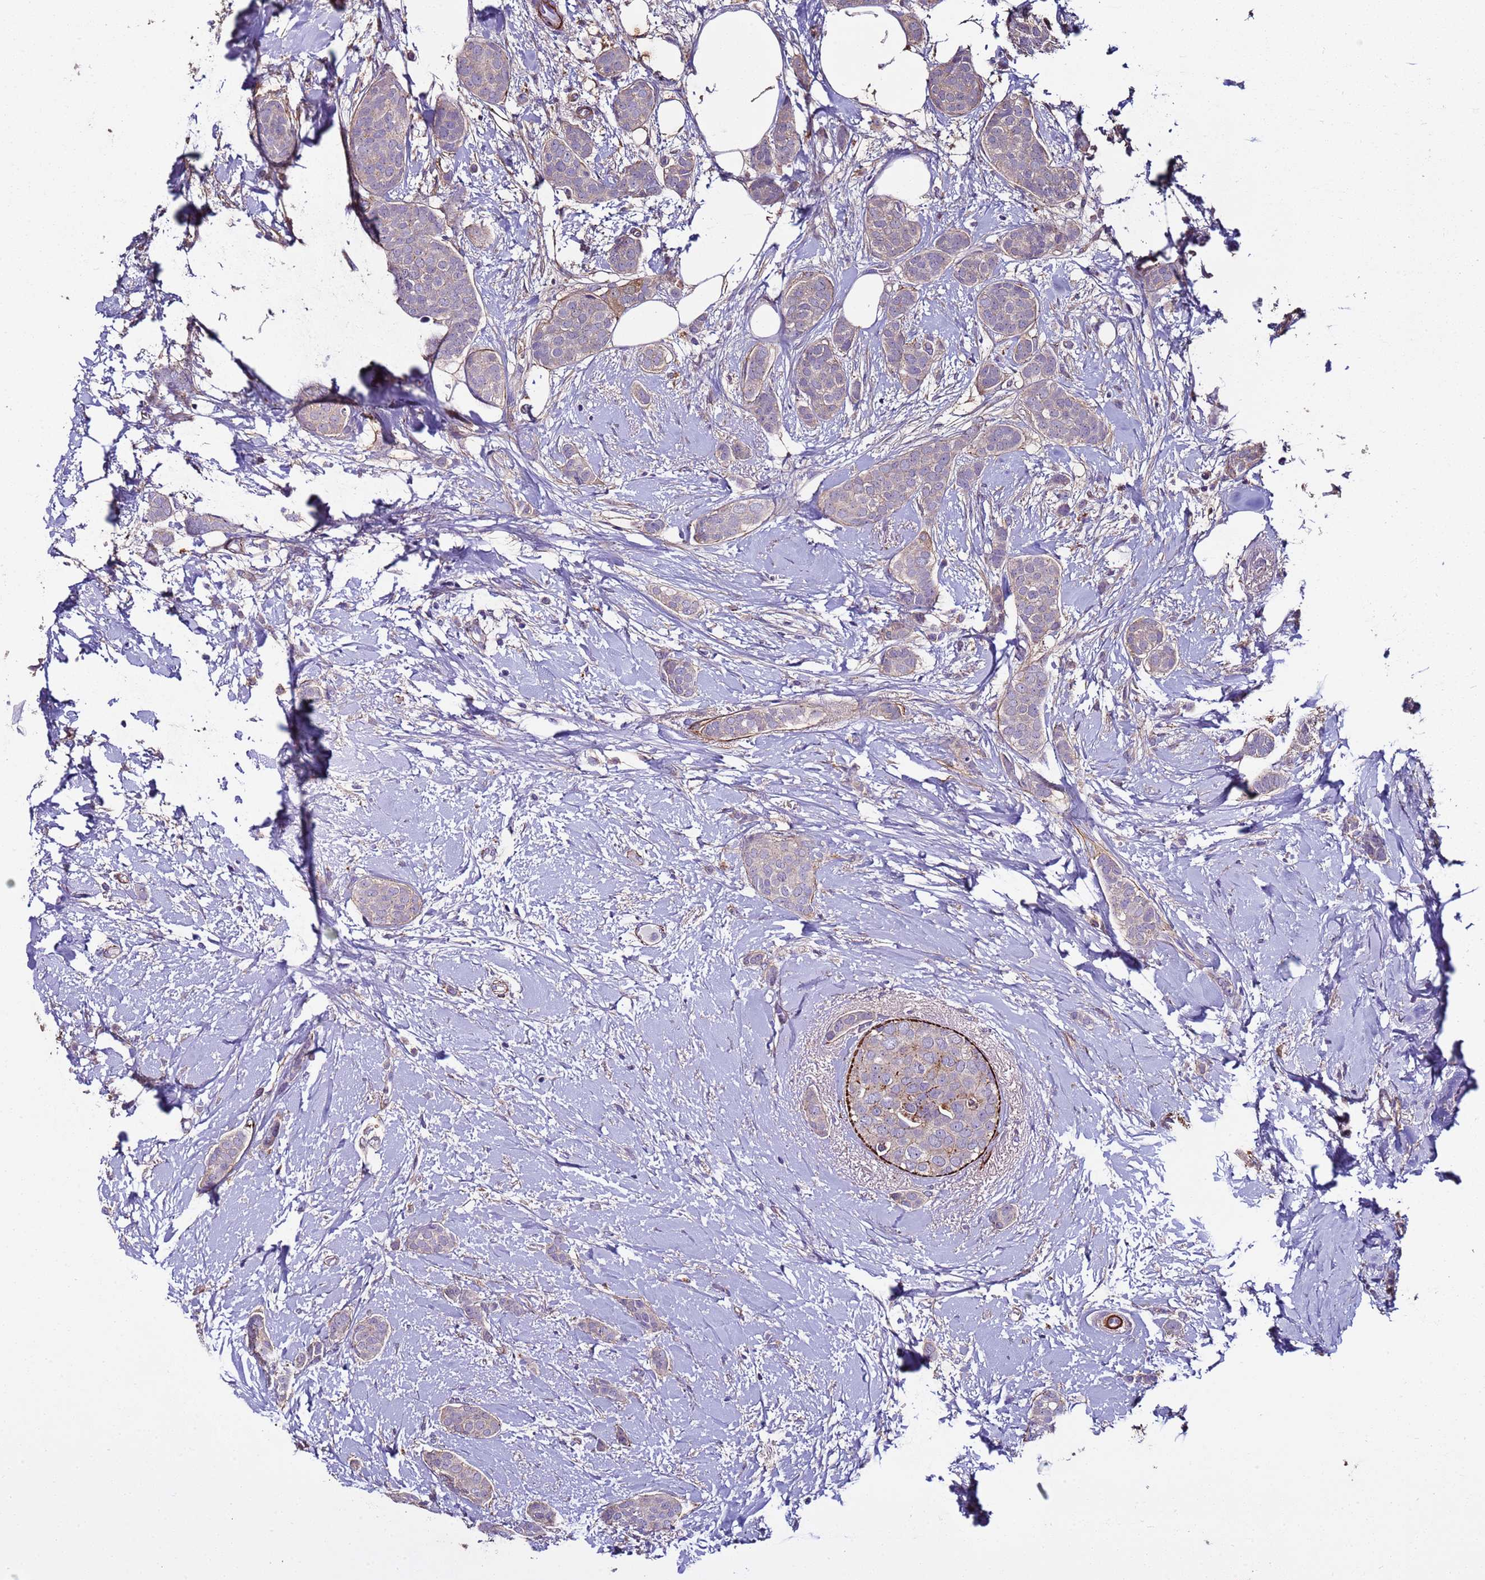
{"staining": {"intensity": "negative", "quantity": "none", "location": "none"}, "tissue": "breast cancer", "cell_type": "Tumor cells", "image_type": "cancer", "snomed": [{"axis": "morphology", "description": "Duct carcinoma"}, {"axis": "topography", "description": "Breast"}], "caption": "Immunohistochemistry of human breast cancer (infiltrating ductal carcinoma) shows no staining in tumor cells. (DAB (3,3'-diaminobenzidine) immunohistochemistry with hematoxylin counter stain).", "gene": "RABL2B", "patient": {"sex": "female", "age": 72}}